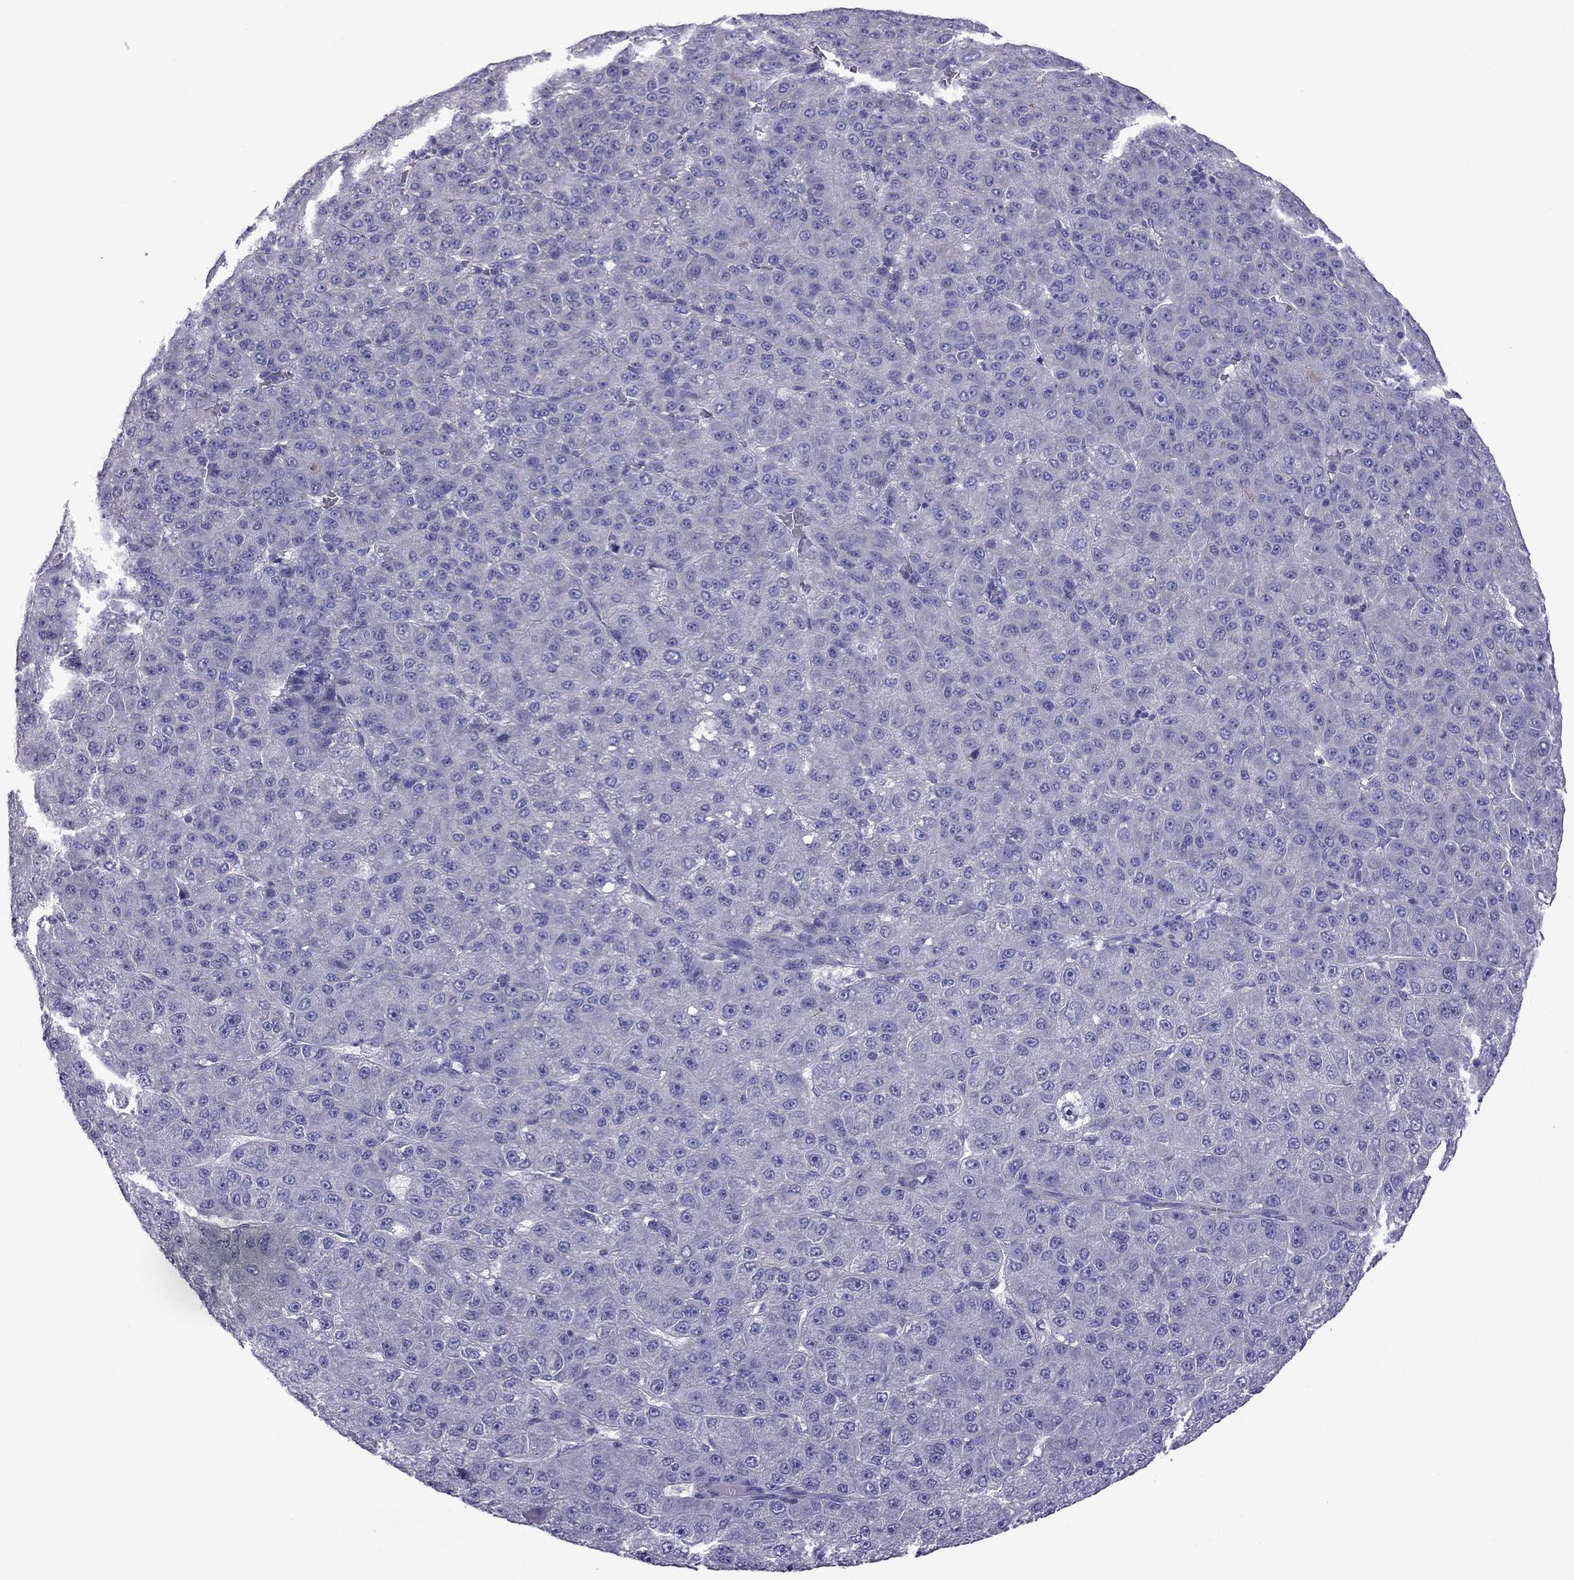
{"staining": {"intensity": "negative", "quantity": "none", "location": "none"}, "tissue": "liver cancer", "cell_type": "Tumor cells", "image_type": "cancer", "snomed": [{"axis": "morphology", "description": "Carcinoma, Hepatocellular, NOS"}, {"axis": "topography", "description": "Liver"}], "caption": "Immunohistochemistry histopathology image of neoplastic tissue: human liver cancer stained with DAB (3,3'-diaminobenzidine) displays no significant protein expression in tumor cells.", "gene": "MYL11", "patient": {"sex": "male", "age": 67}}